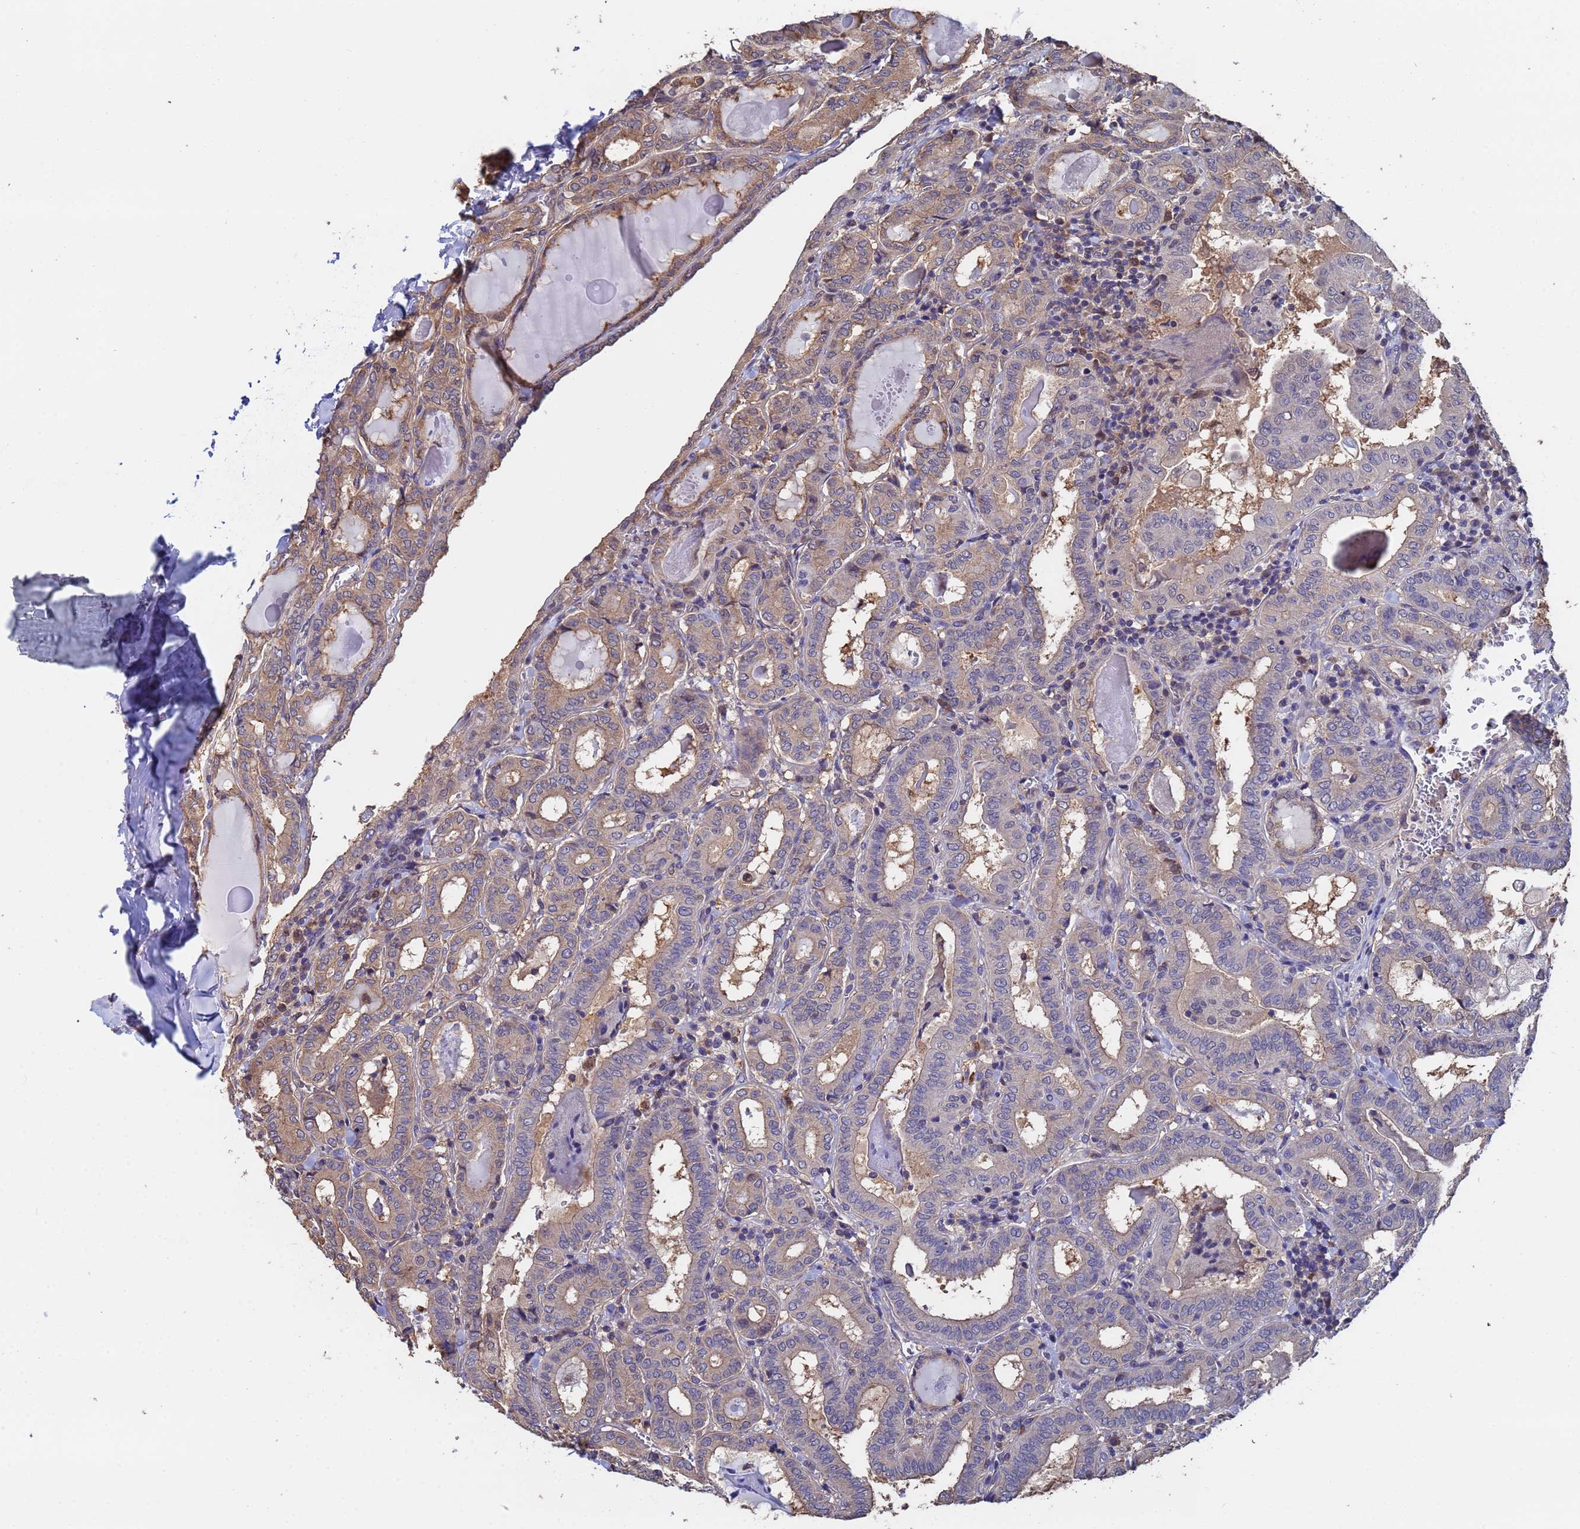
{"staining": {"intensity": "weak", "quantity": "<25%", "location": "cytoplasmic/membranous"}, "tissue": "thyroid cancer", "cell_type": "Tumor cells", "image_type": "cancer", "snomed": [{"axis": "morphology", "description": "Papillary adenocarcinoma, NOS"}, {"axis": "topography", "description": "Thyroid gland"}], "caption": "High power microscopy histopathology image of an immunohistochemistry micrograph of papillary adenocarcinoma (thyroid), revealing no significant staining in tumor cells. (DAB IHC, high magnification).", "gene": "FAM25A", "patient": {"sex": "female", "age": 72}}